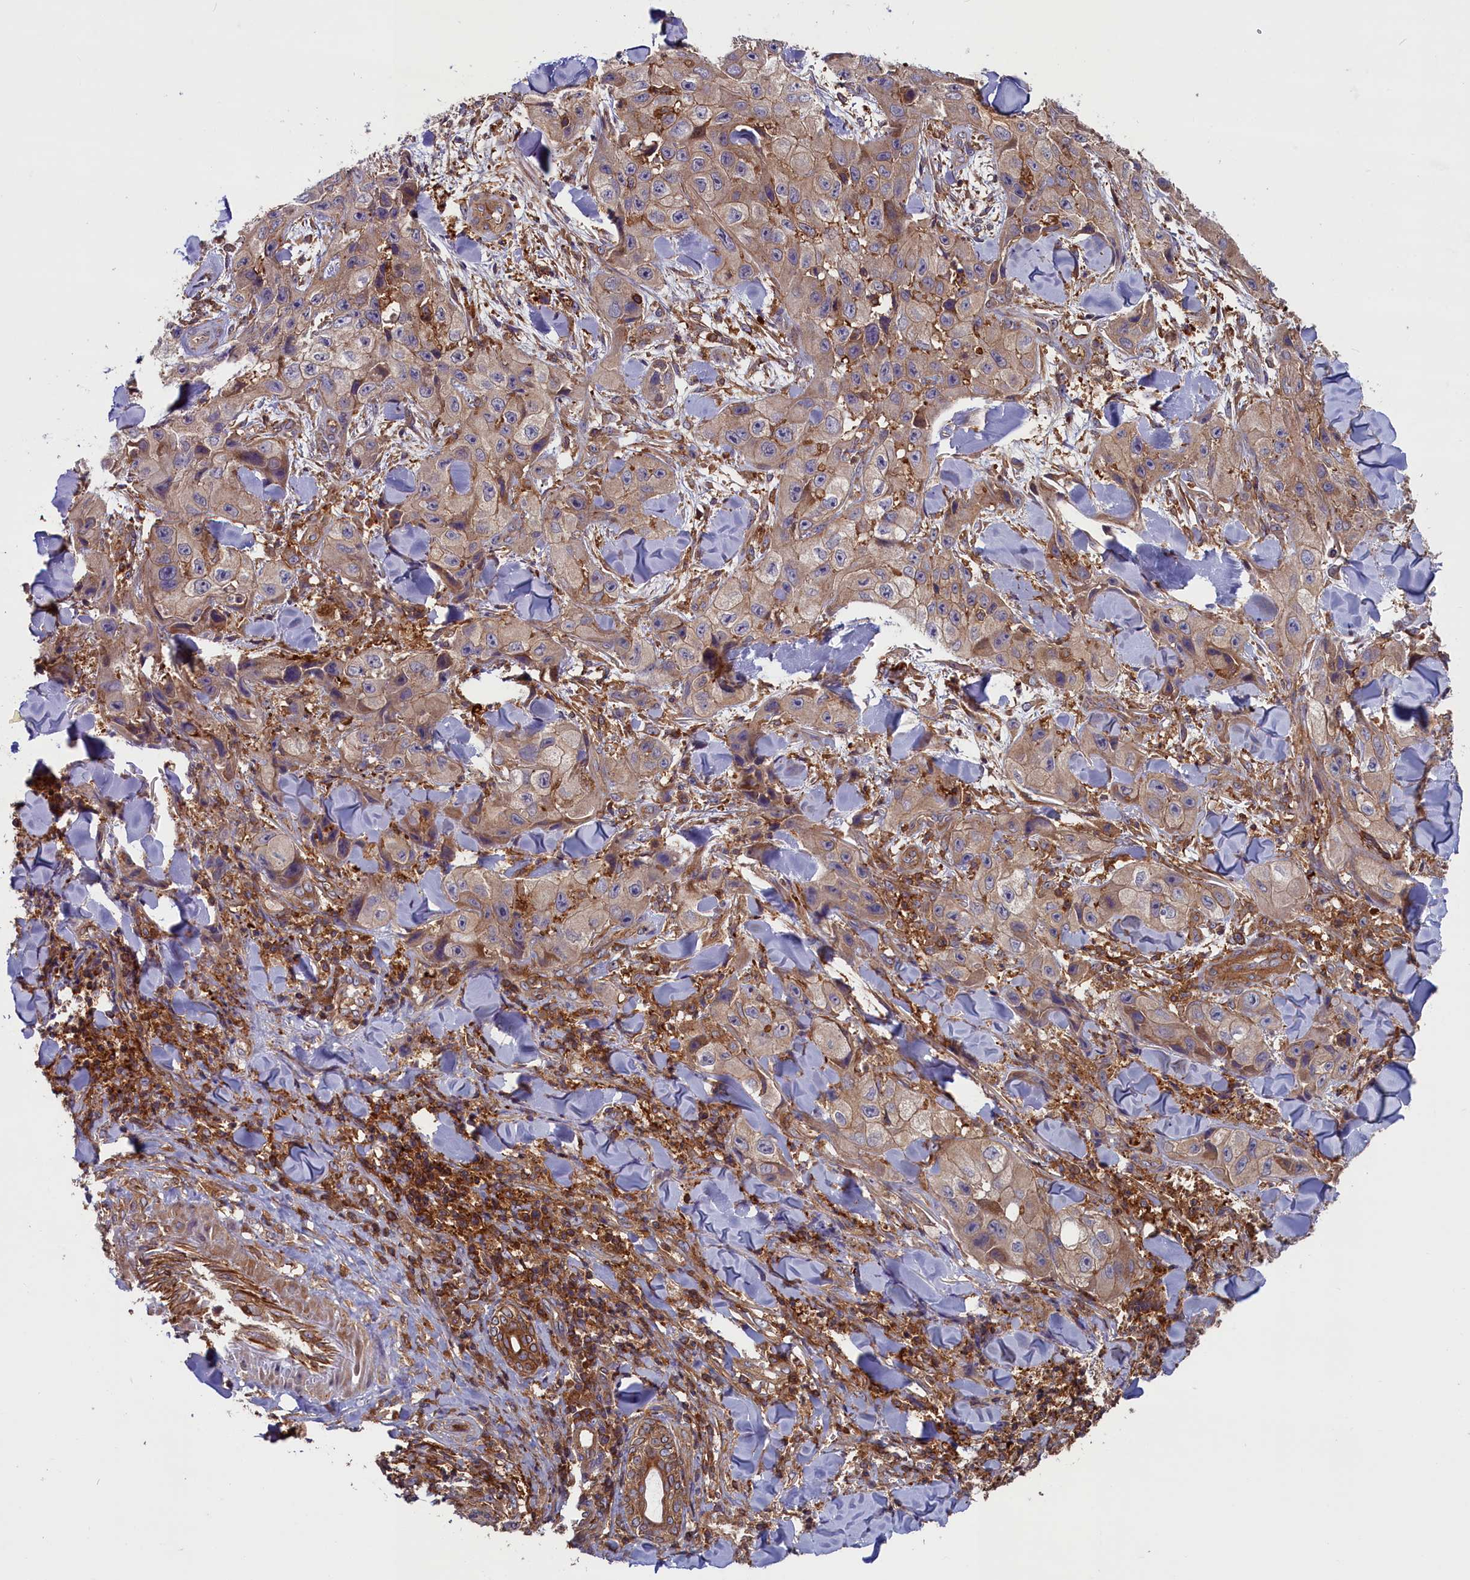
{"staining": {"intensity": "moderate", "quantity": "25%-75%", "location": "cytoplasmic/membranous"}, "tissue": "skin cancer", "cell_type": "Tumor cells", "image_type": "cancer", "snomed": [{"axis": "morphology", "description": "Squamous cell carcinoma, NOS"}, {"axis": "topography", "description": "Skin"}, {"axis": "topography", "description": "Subcutis"}], "caption": "IHC of human skin squamous cell carcinoma shows medium levels of moderate cytoplasmic/membranous positivity in about 25%-75% of tumor cells.", "gene": "MYO9B", "patient": {"sex": "male", "age": 73}}